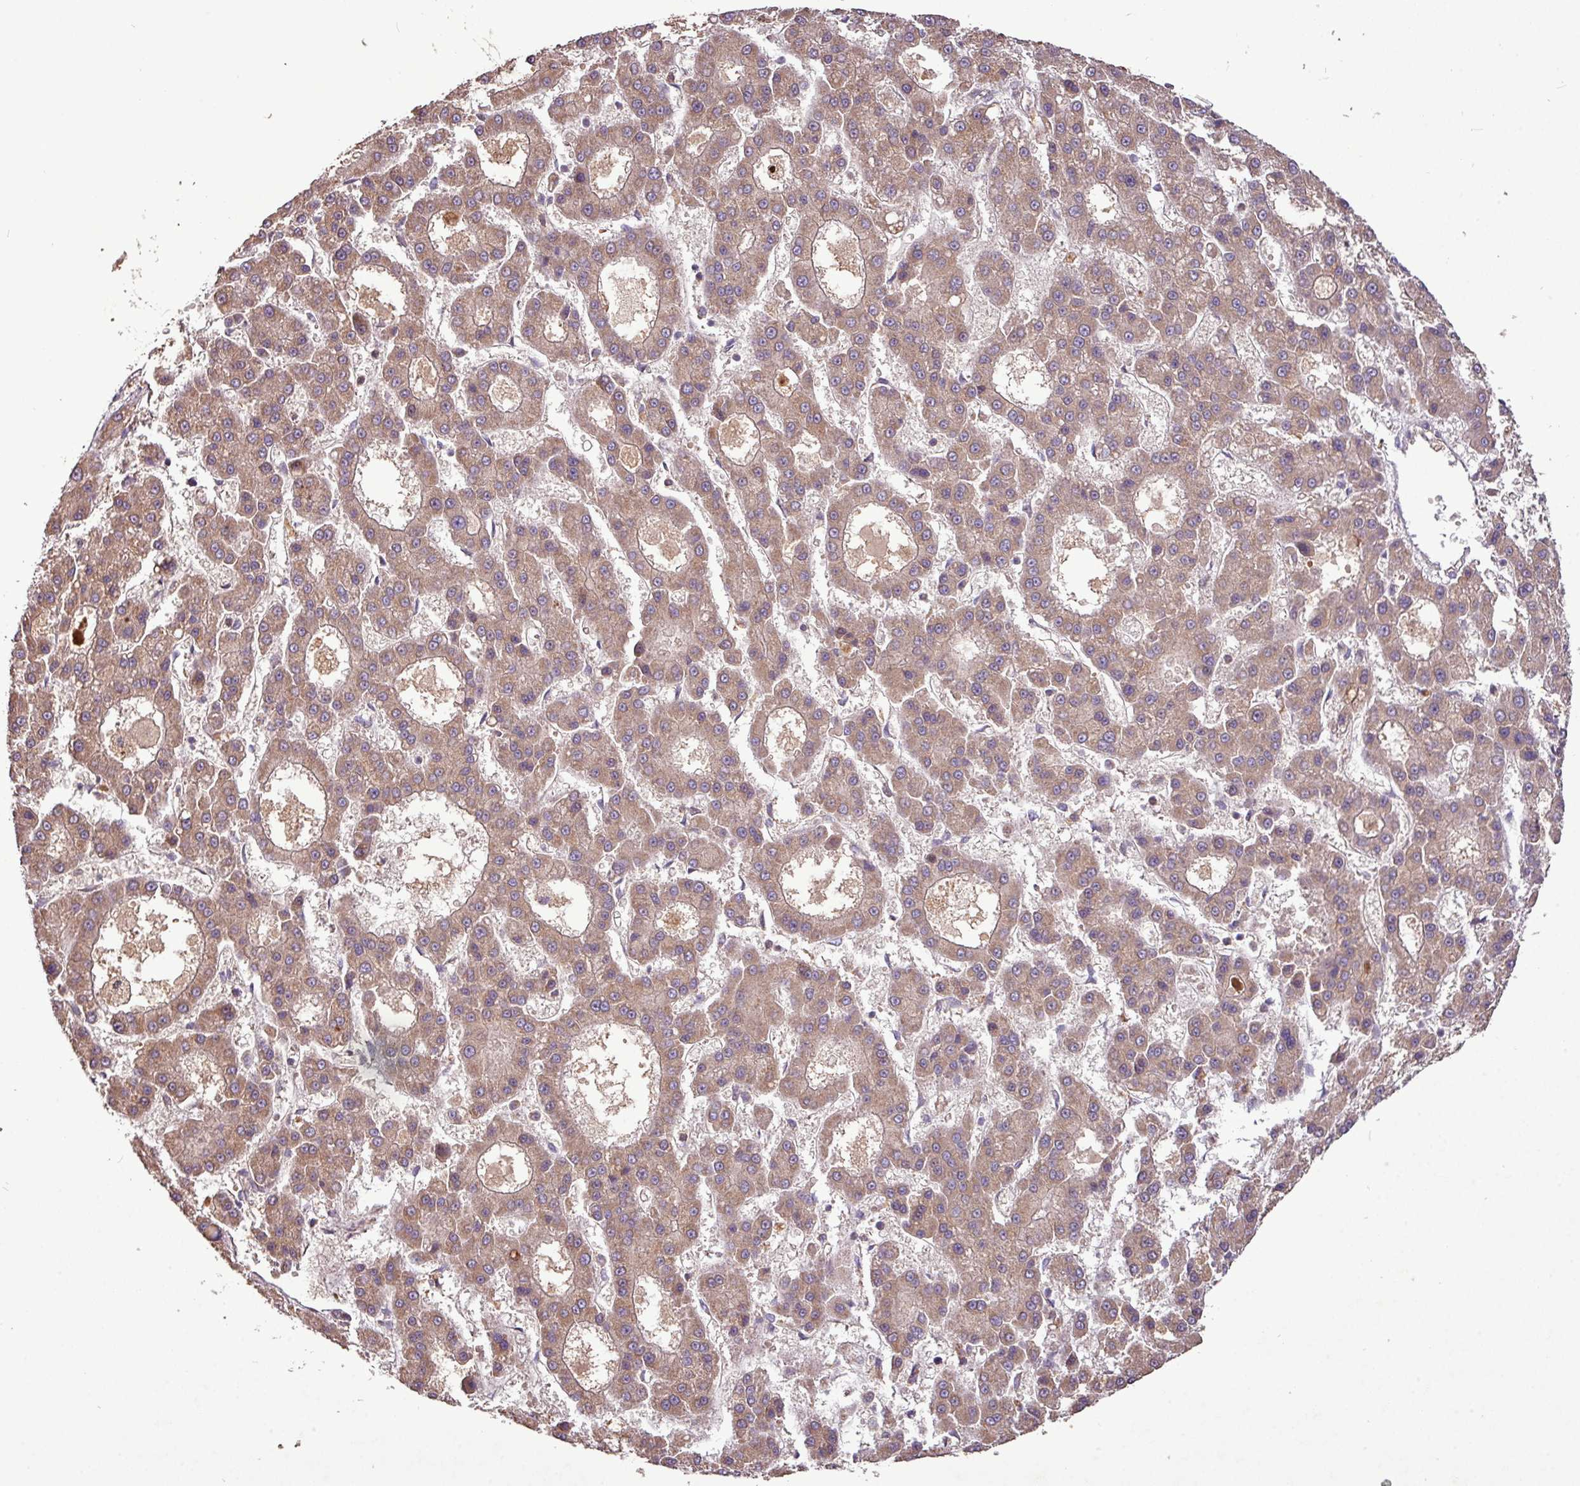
{"staining": {"intensity": "moderate", "quantity": ">75%", "location": "cytoplasmic/membranous"}, "tissue": "liver cancer", "cell_type": "Tumor cells", "image_type": "cancer", "snomed": [{"axis": "morphology", "description": "Carcinoma, Hepatocellular, NOS"}, {"axis": "topography", "description": "Liver"}], "caption": "Protein analysis of liver cancer tissue reveals moderate cytoplasmic/membranous staining in approximately >75% of tumor cells. (IHC, brightfield microscopy, high magnification).", "gene": "YPEL3", "patient": {"sex": "male", "age": 70}}